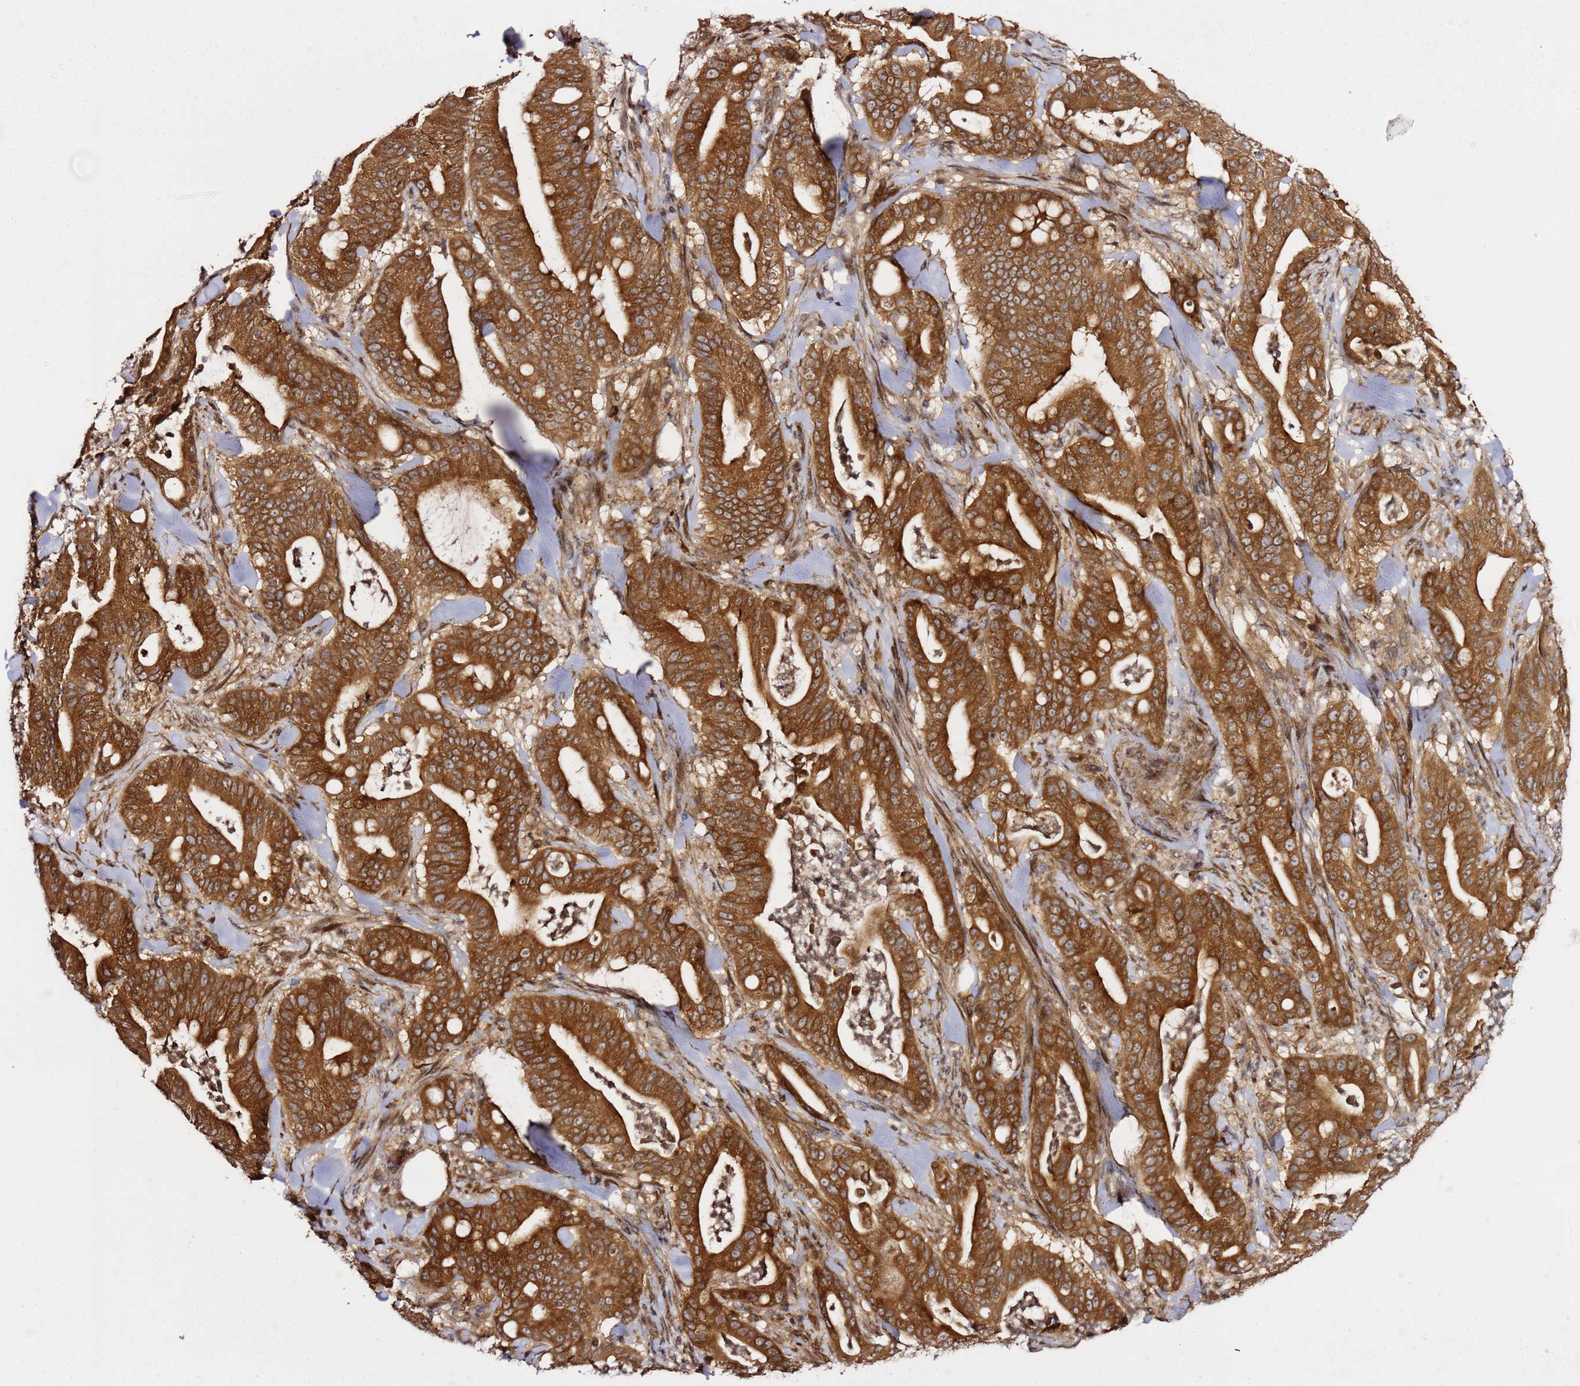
{"staining": {"intensity": "strong", "quantity": ">75%", "location": "cytoplasmic/membranous"}, "tissue": "pancreatic cancer", "cell_type": "Tumor cells", "image_type": "cancer", "snomed": [{"axis": "morphology", "description": "Adenocarcinoma, NOS"}, {"axis": "topography", "description": "Pancreas"}], "caption": "Pancreatic cancer stained with IHC shows strong cytoplasmic/membranous positivity in about >75% of tumor cells.", "gene": "PRKAB2", "patient": {"sex": "male", "age": 71}}